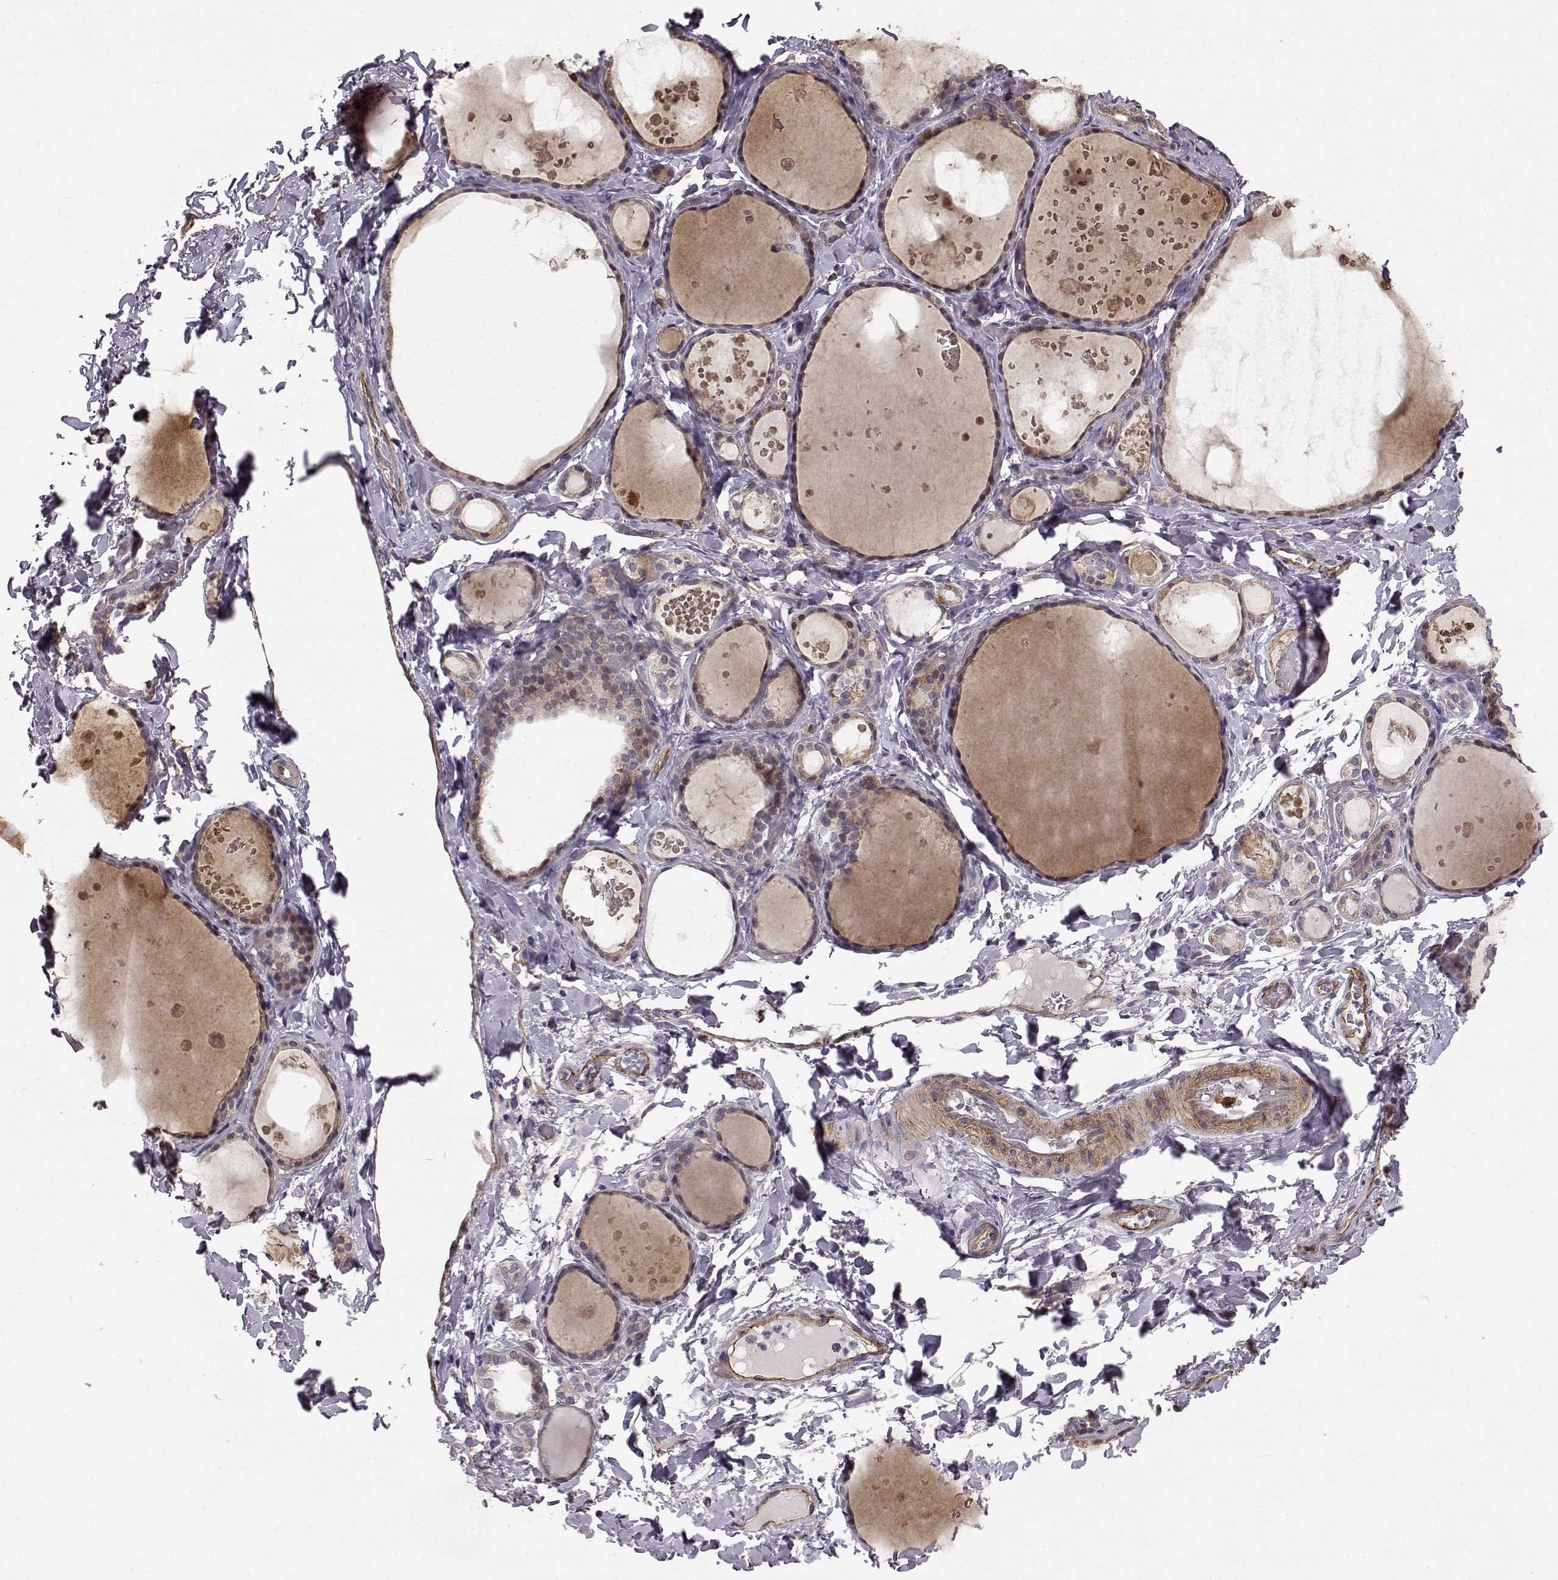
{"staining": {"intensity": "weak", "quantity": "25%-75%", "location": "cytoplasmic/membranous"}, "tissue": "thyroid gland", "cell_type": "Glandular cells", "image_type": "normal", "snomed": [{"axis": "morphology", "description": "Normal tissue, NOS"}, {"axis": "topography", "description": "Thyroid gland"}], "caption": "Immunohistochemical staining of unremarkable human thyroid gland shows low levels of weak cytoplasmic/membranous expression in approximately 25%-75% of glandular cells.", "gene": "BACH2", "patient": {"sex": "female", "age": 56}}